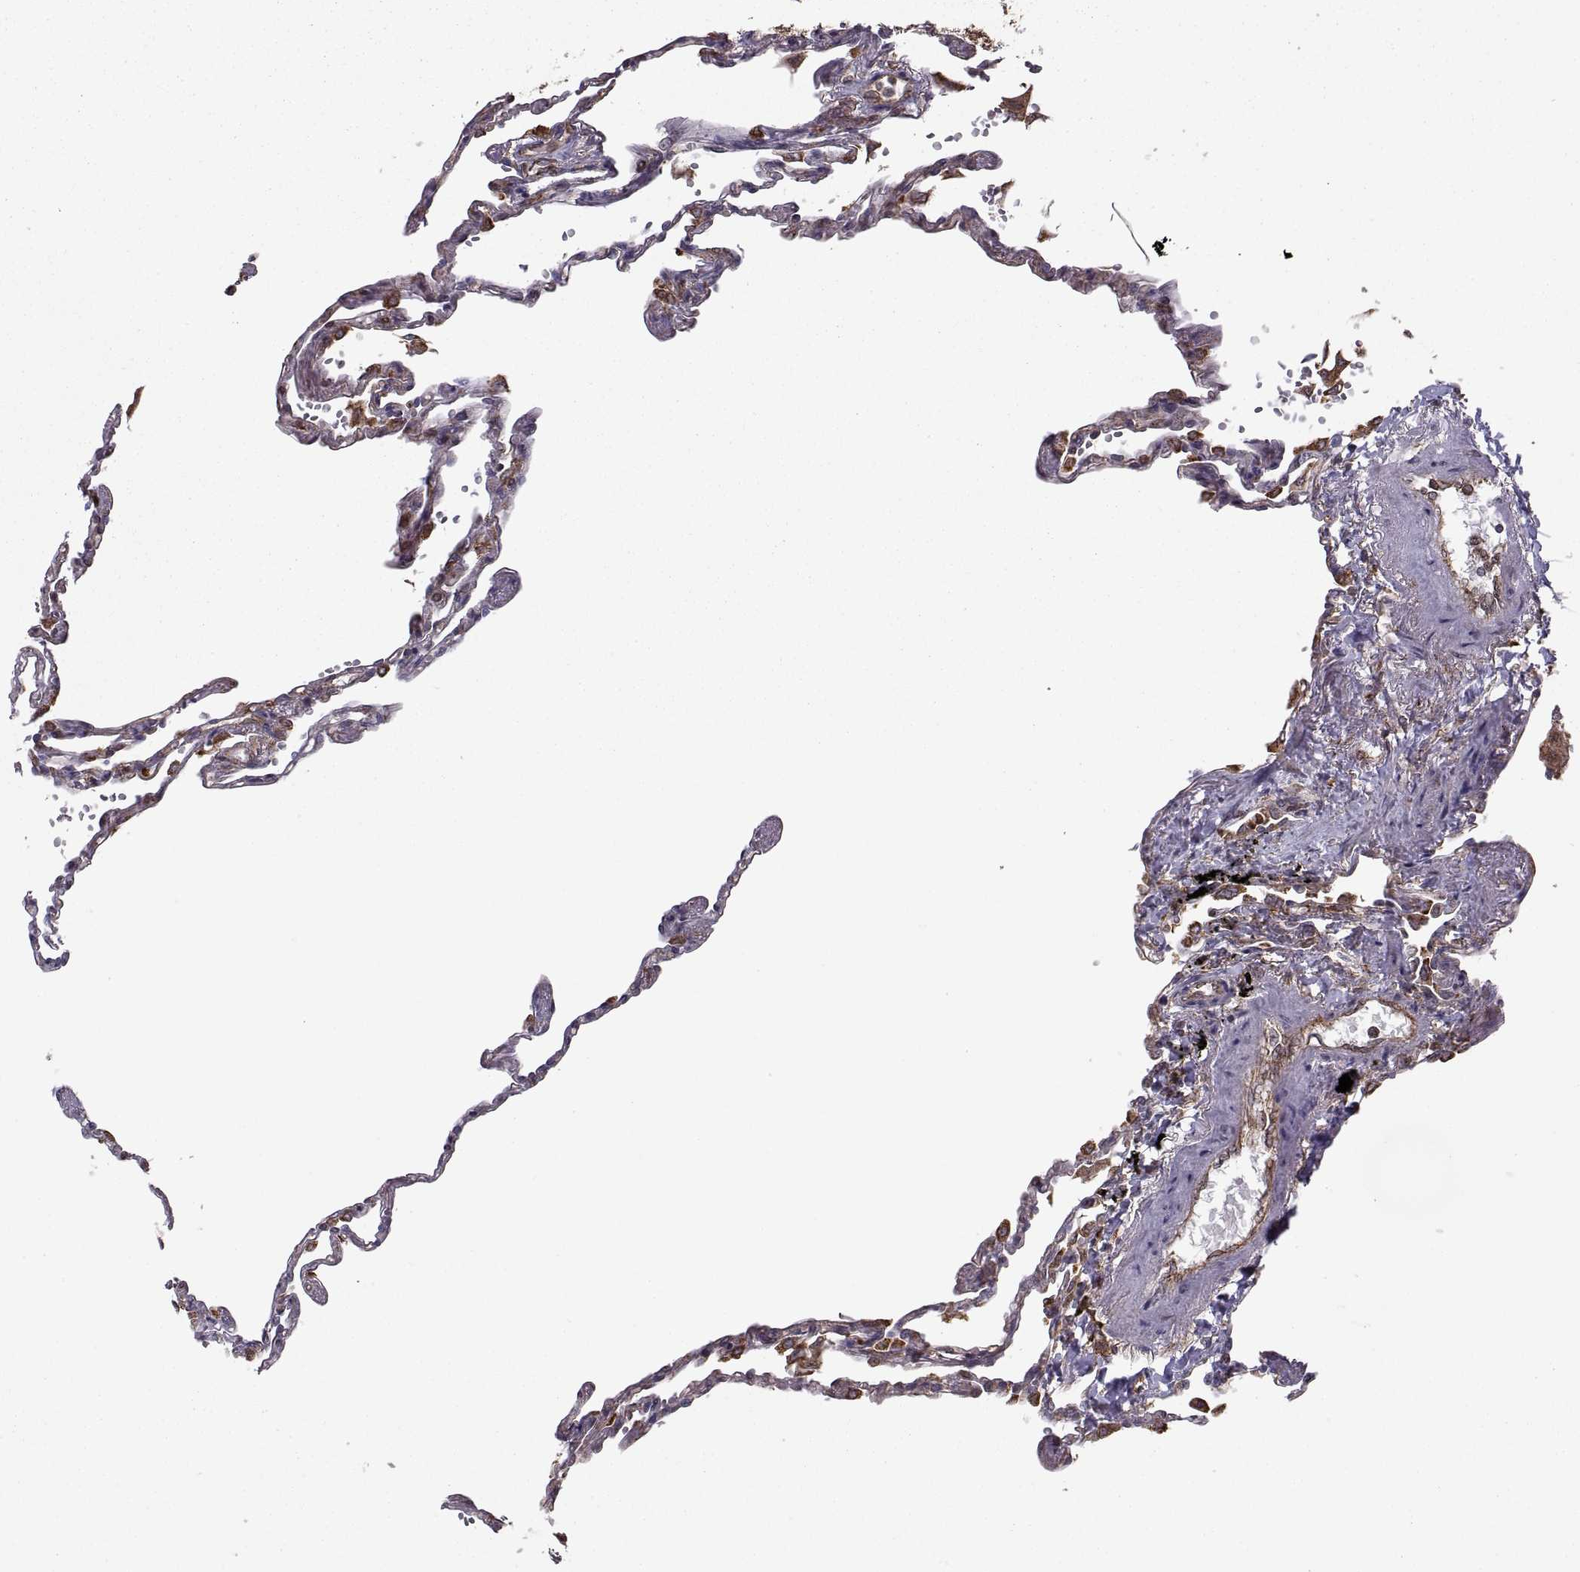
{"staining": {"intensity": "strong", "quantity": "<25%", "location": "cytoplasmic/membranous"}, "tissue": "lung", "cell_type": "Alveolar cells", "image_type": "normal", "snomed": [{"axis": "morphology", "description": "Normal tissue, NOS"}, {"axis": "topography", "description": "Lung"}], "caption": "A brown stain labels strong cytoplasmic/membranous staining of a protein in alveolar cells of normal human lung.", "gene": "PDIA3", "patient": {"sex": "male", "age": 78}}